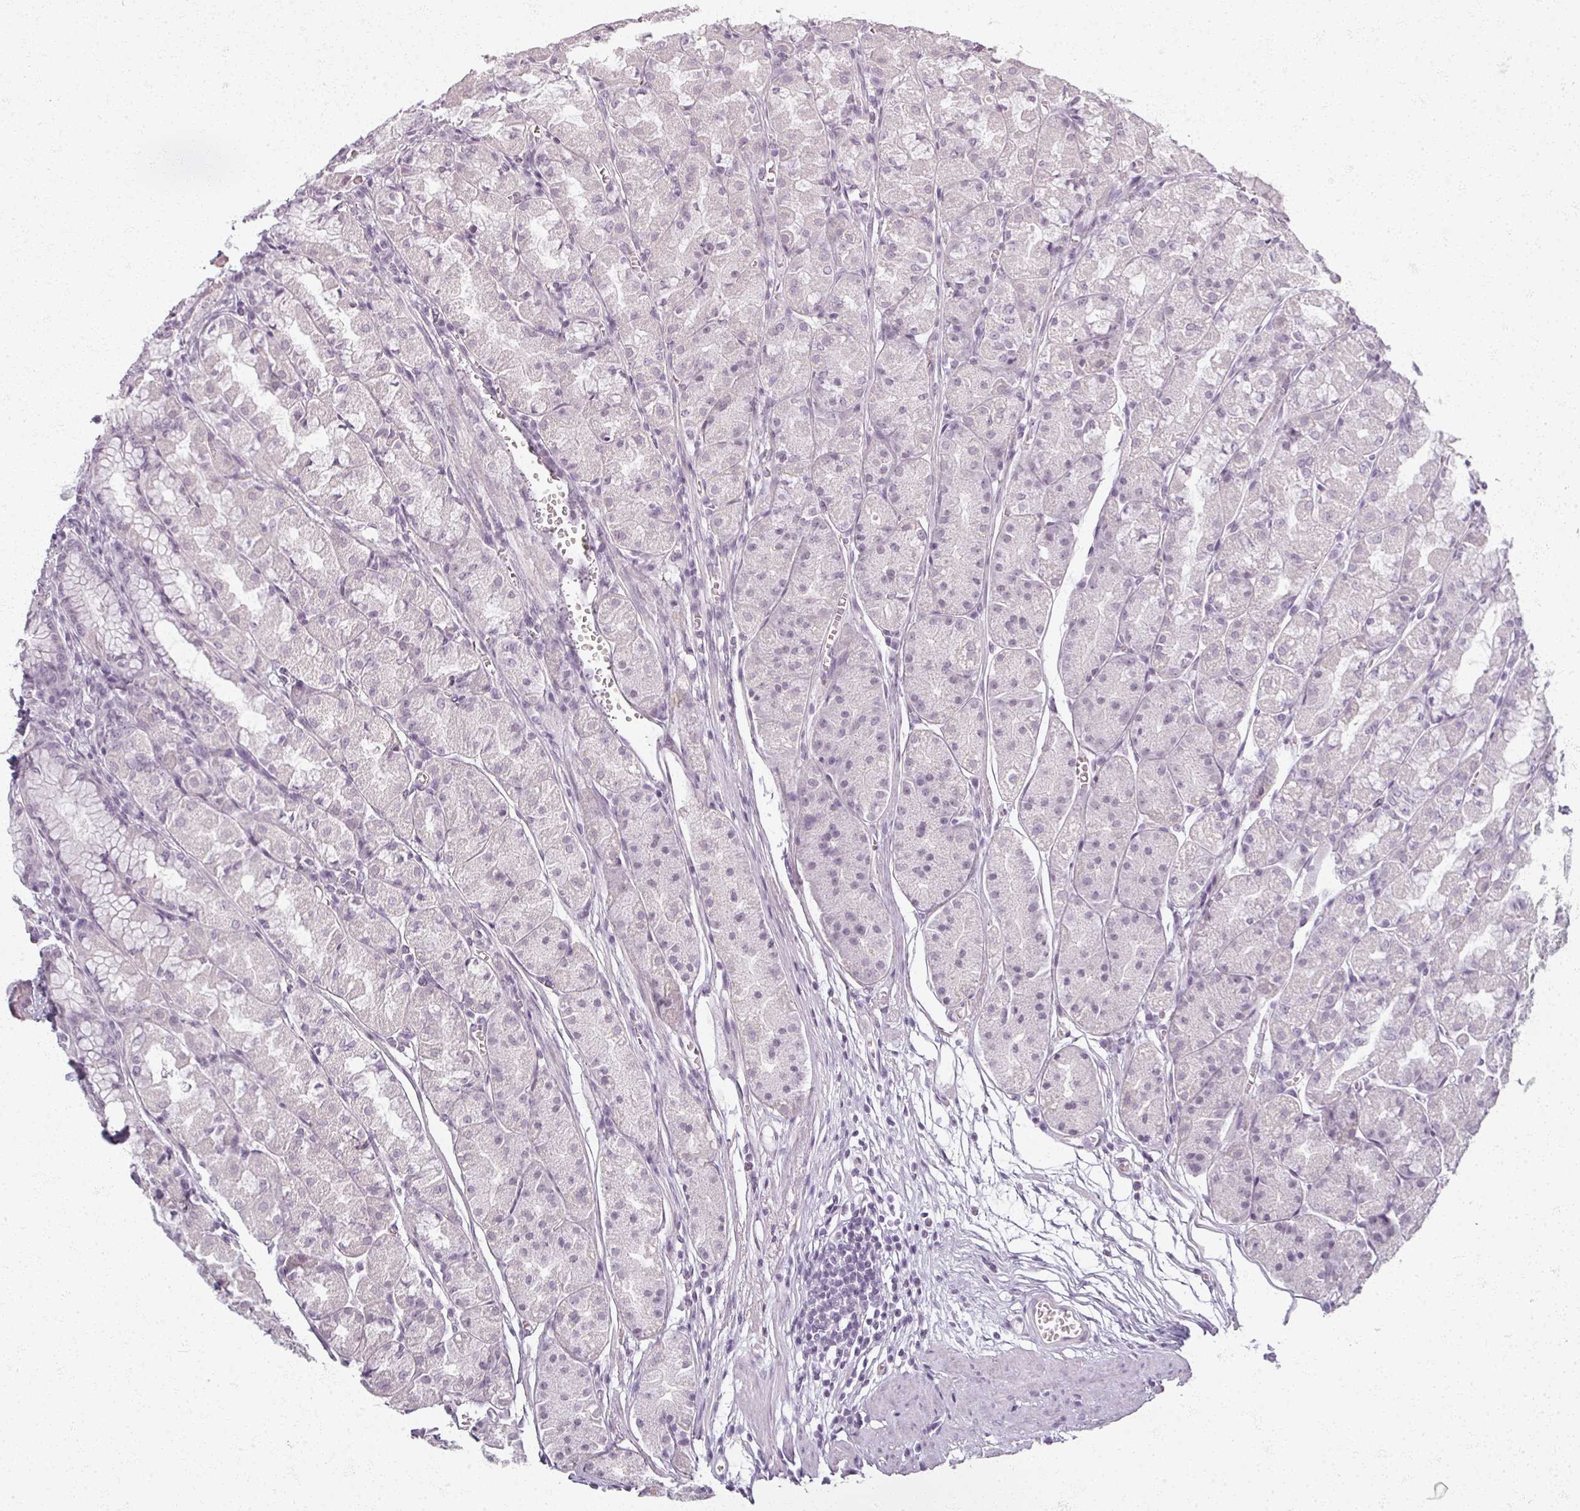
{"staining": {"intensity": "negative", "quantity": "none", "location": "none"}, "tissue": "stomach", "cell_type": "Glandular cells", "image_type": "normal", "snomed": [{"axis": "morphology", "description": "Normal tissue, NOS"}, {"axis": "topography", "description": "Stomach"}], "caption": "High power microscopy photomicrograph of an immunohistochemistry (IHC) histopathology image of benign stomach, revealing no significant expression in glandular cells. (Stains: DAB (3,3'-diaminobenzidine) immunohistochemistry with hematoxylin counter stain, Microscopy: brightfield microscopy at high magnification).", "gene": "RFPL2", "patient": {"sex": "male", "age": 55}}